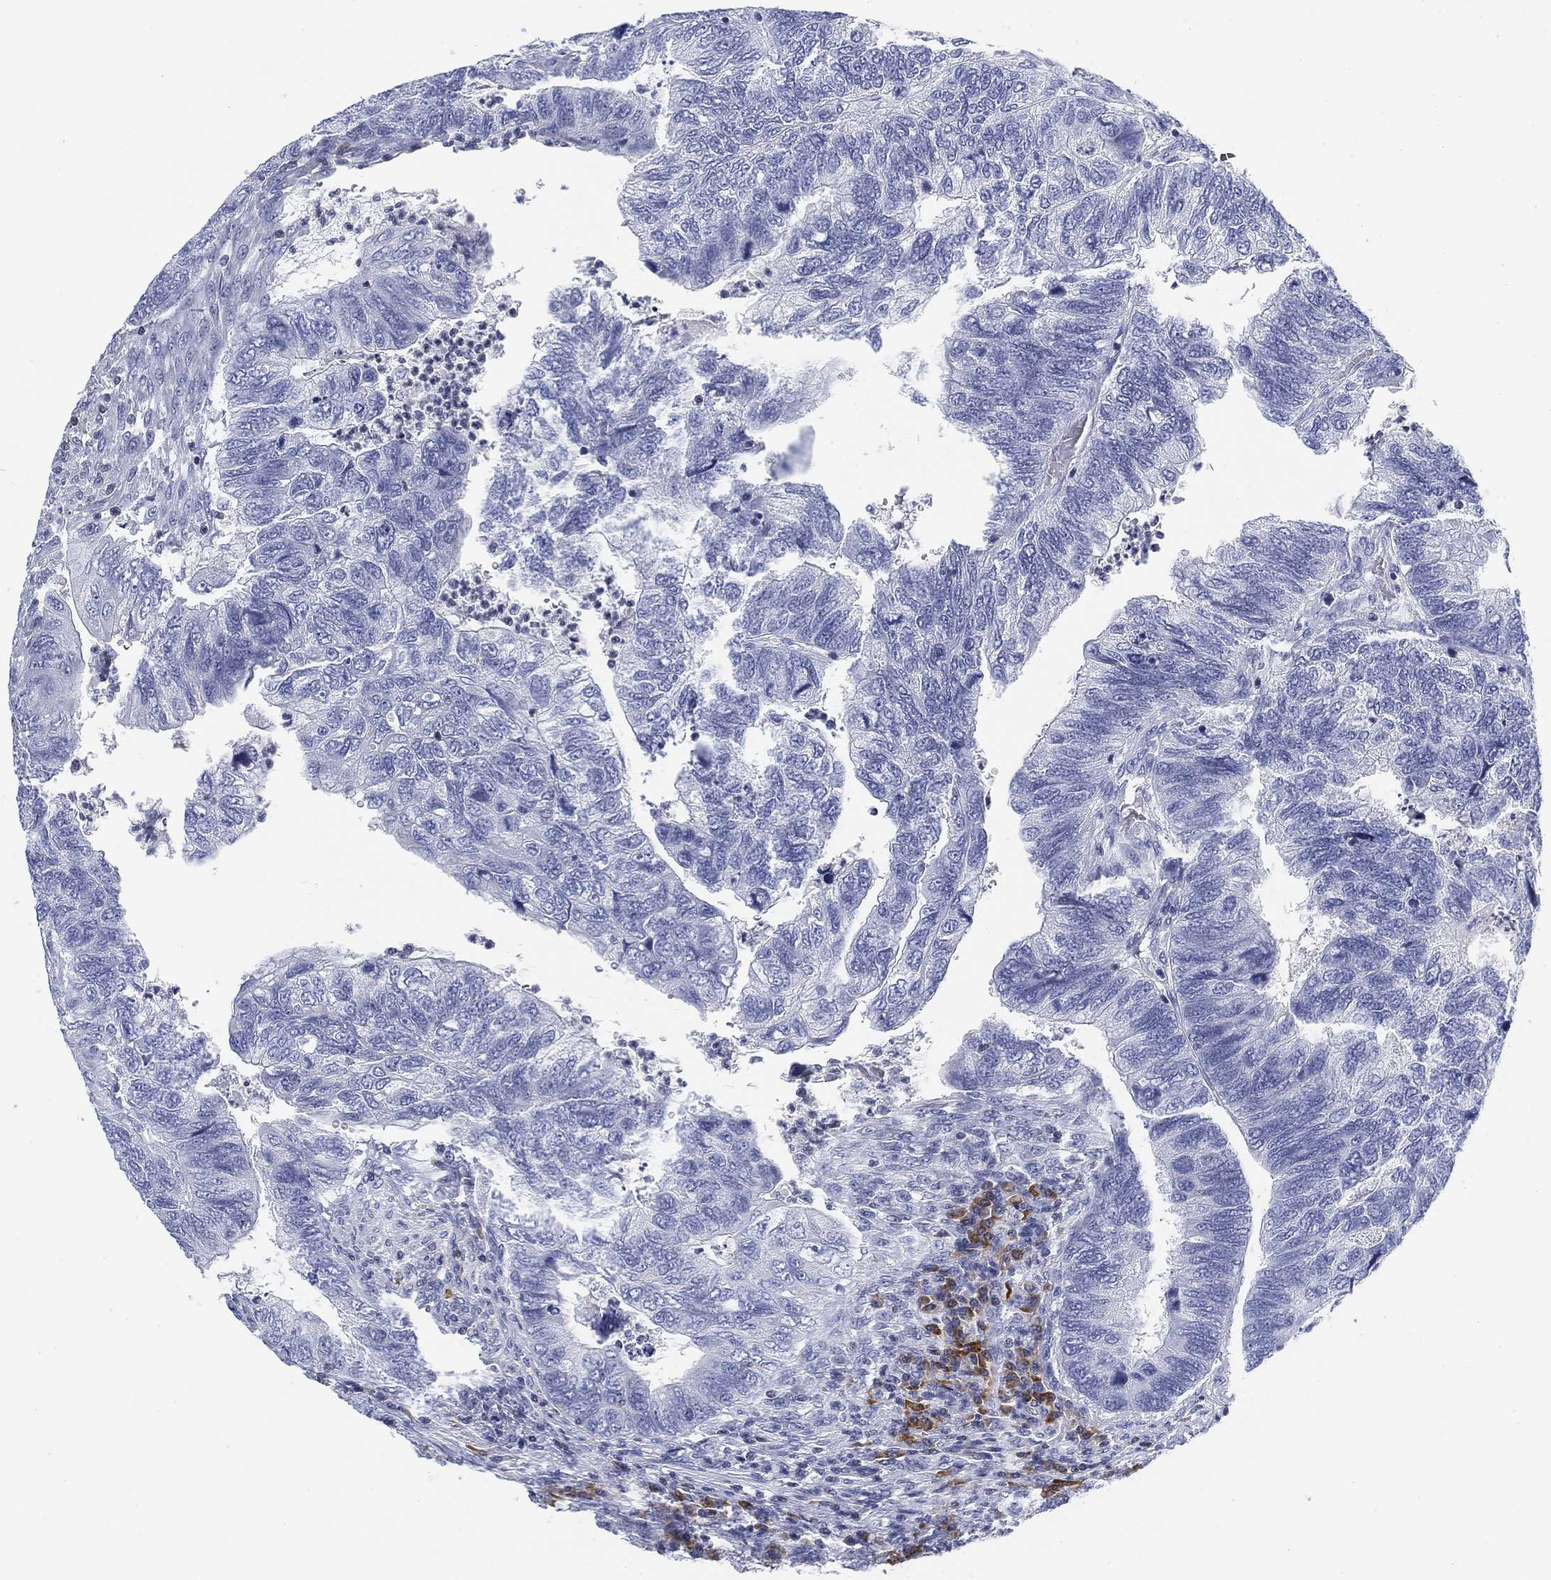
{"staining": {"intensity": "negative", "quantity": "none", "location": "none"}, "tissue": "colorectal cancer", "cell_type": "Tumor cells", "image_type": "cancer", "snomed": [{"axis": "morphology", "description": "Adenocarcinoma, NOS"}, {"axis": "topography", "description": "Colon"}], "caption": "This is a image of IHC staining of colorectal adenocarcinoma, which shows no positivity in tumor cells.", "gene": "FYB1", "patient": {"sex": "female", "age": 67}}